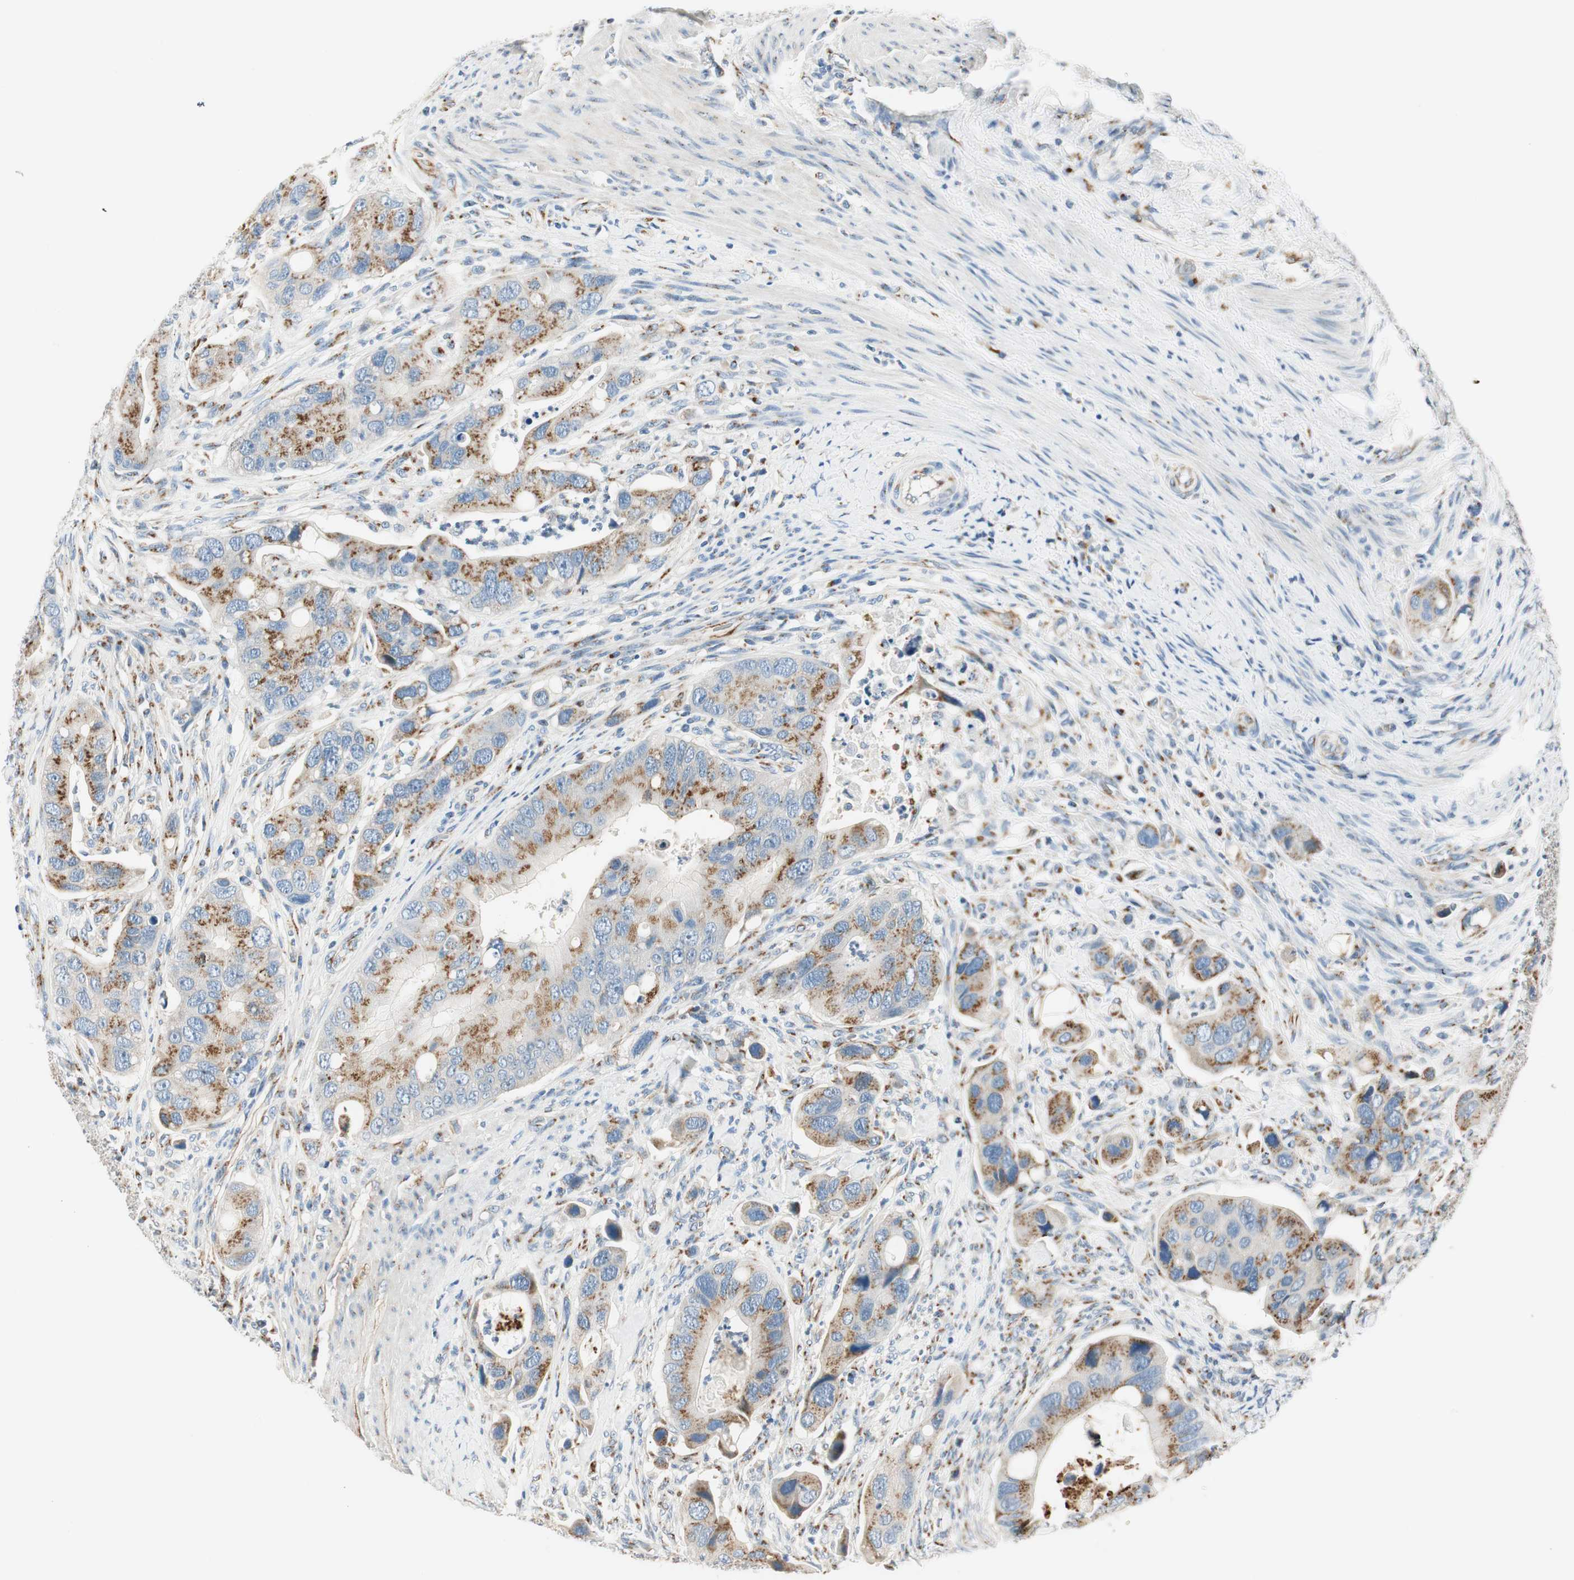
{"staining": {"intensity": "moderate", "quantity": ">75%", "location": "cytoplasmic/membranous"}, "tissue": "colorectal cancer", "cell_type": "Tumor cells", "image_type": "cancer", "snomed": [{"axis": "morphology", "description": "Adenocarcinoma, NOS"}, {"axis": "topography", "description": "Rectum"}], "caption": "A photomicrograph showing moderate cytoplasmic/membranous positivity in approximately >75% of tumor cells in colorectal cancer (adenocarcinoma), as visualized by brown immunohistochemical staining.", "gene": "TMF1", "patient": {"sex": "female", "age": 57}}